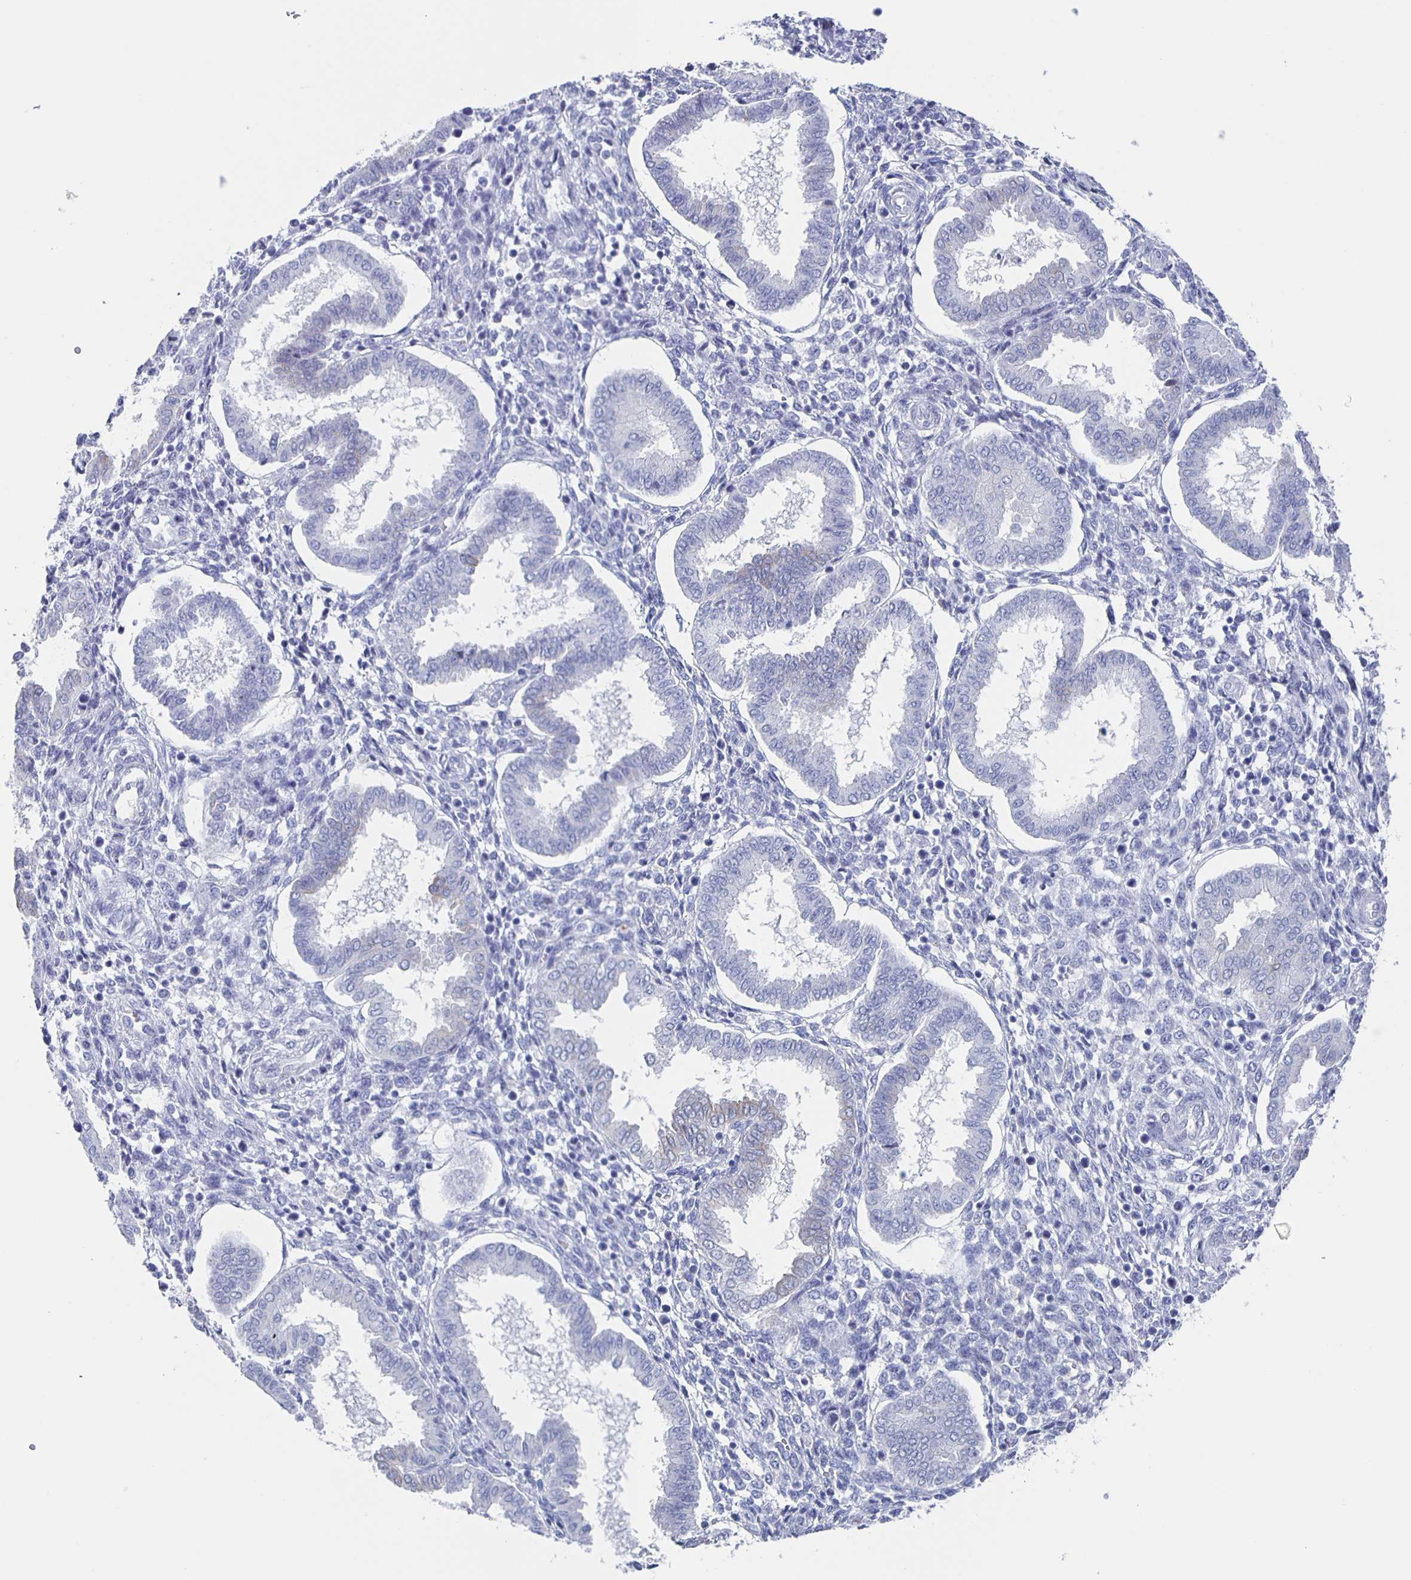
{"staining": {"intensity": "negative", "quantity": "none", "location": "none"}, "tissue": "endometrium", "cell_type": "Cells in endometrial stroma", "image_type": "normal", "snomed": [{"axis": "morphology", "description": "Normal tissue, NOS"}, {"axis": "topography", "description": "Endometrium"}], "caption": "Immunohistochemistry (IHC) photomicrograph of benign human endometrium stained for a protein (brown), which shows no staining in cells in endometrial stroma.", "gene": "CCDC17", "patient": {"sex": "female", "age": 24}}